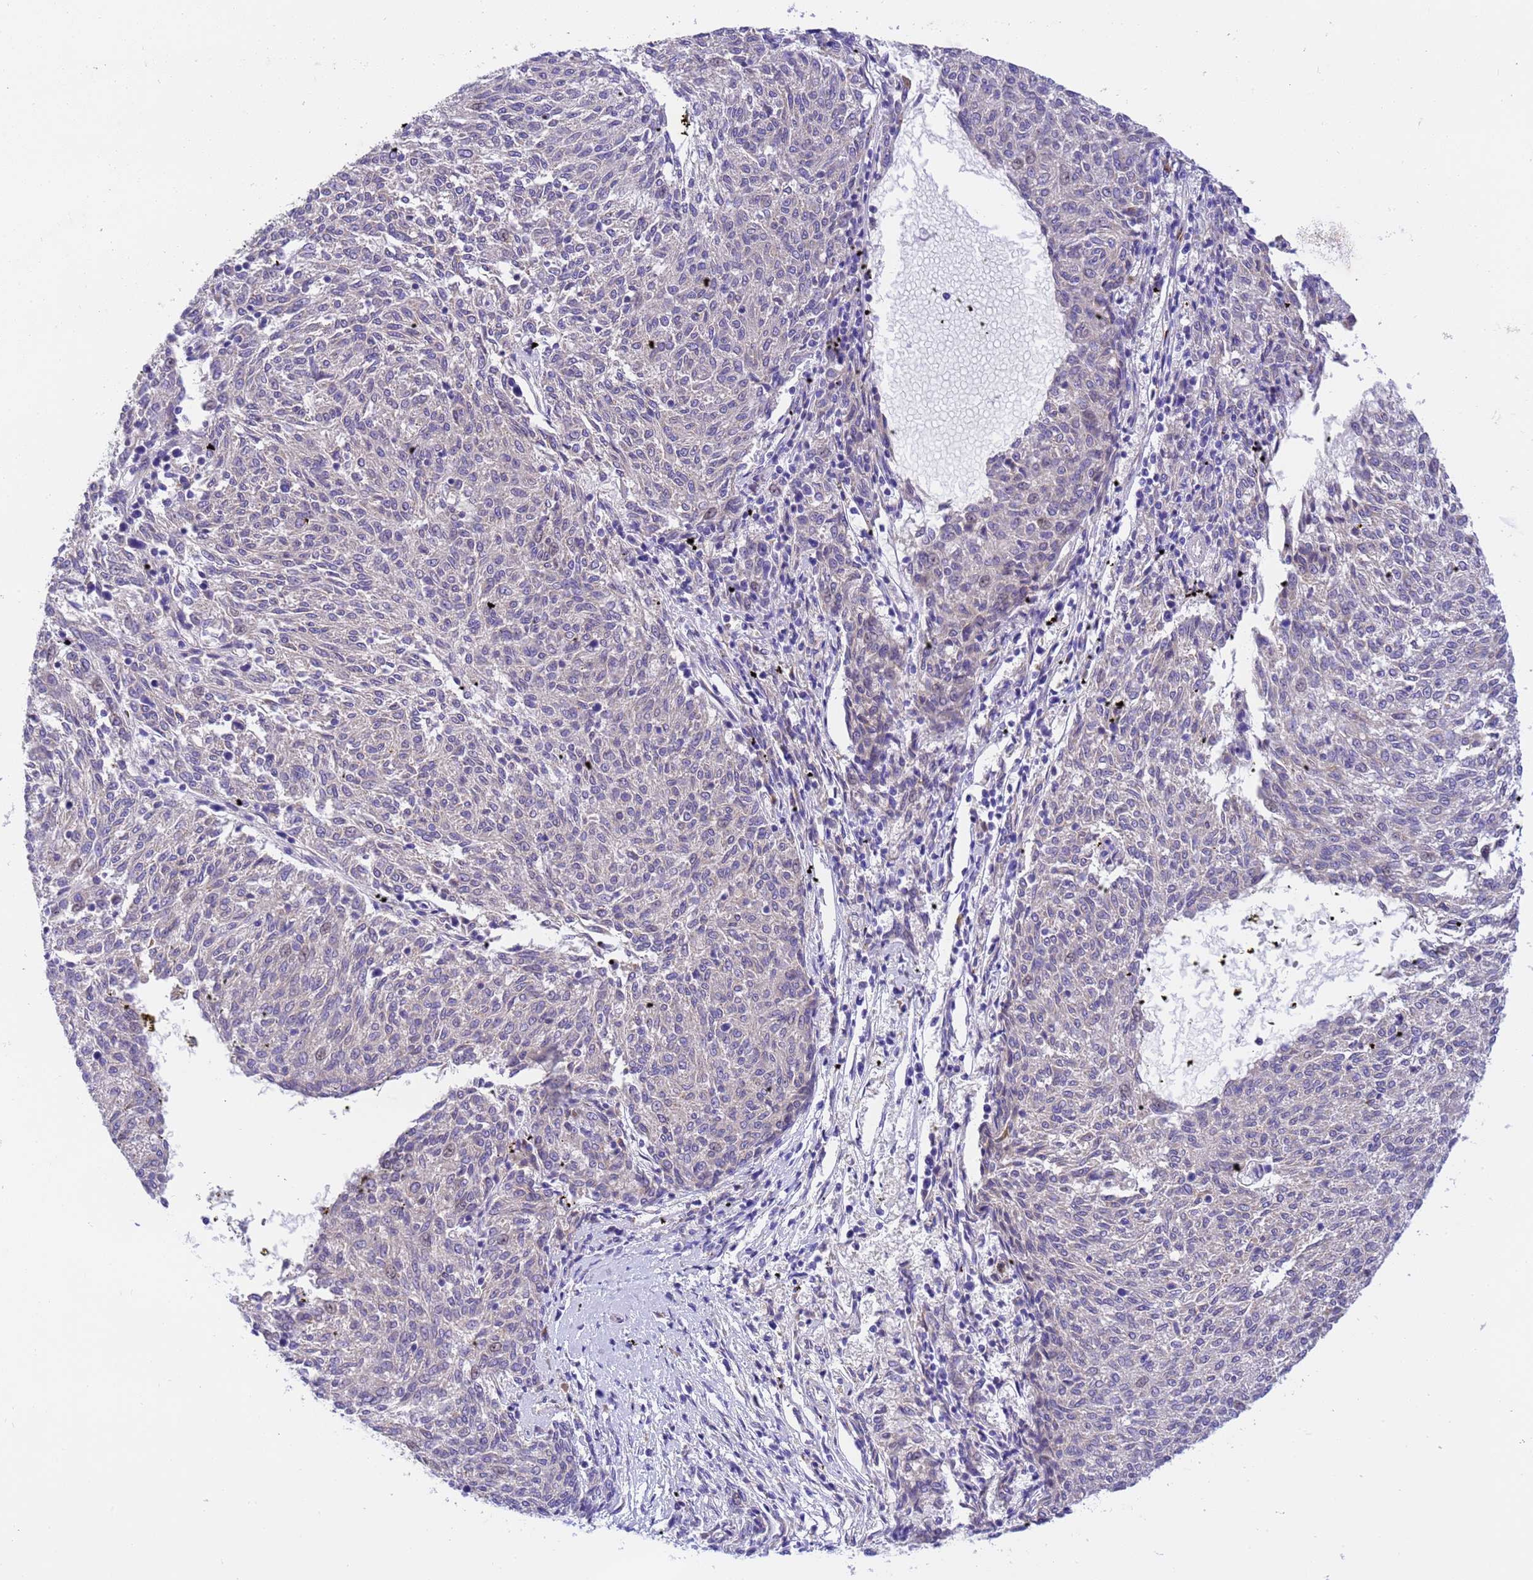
{"staining": {"intensity": "negative", "quantity": "none", "location": "none"}, "tissue": "melanoma", "cell_type": "Tumor cells", "image_type": "cancer", "snomed": [{"axis": "morphology", "description": "Malignant melanoma, NOS"}, {"axis": "topography", "description": "Skin"}], "caption": "Photomicrograph shows no significant protein positivity in tumor cells of melanoma.", "gene": "RHBDD3", "patient": {"sex": "female", "age": 72}}